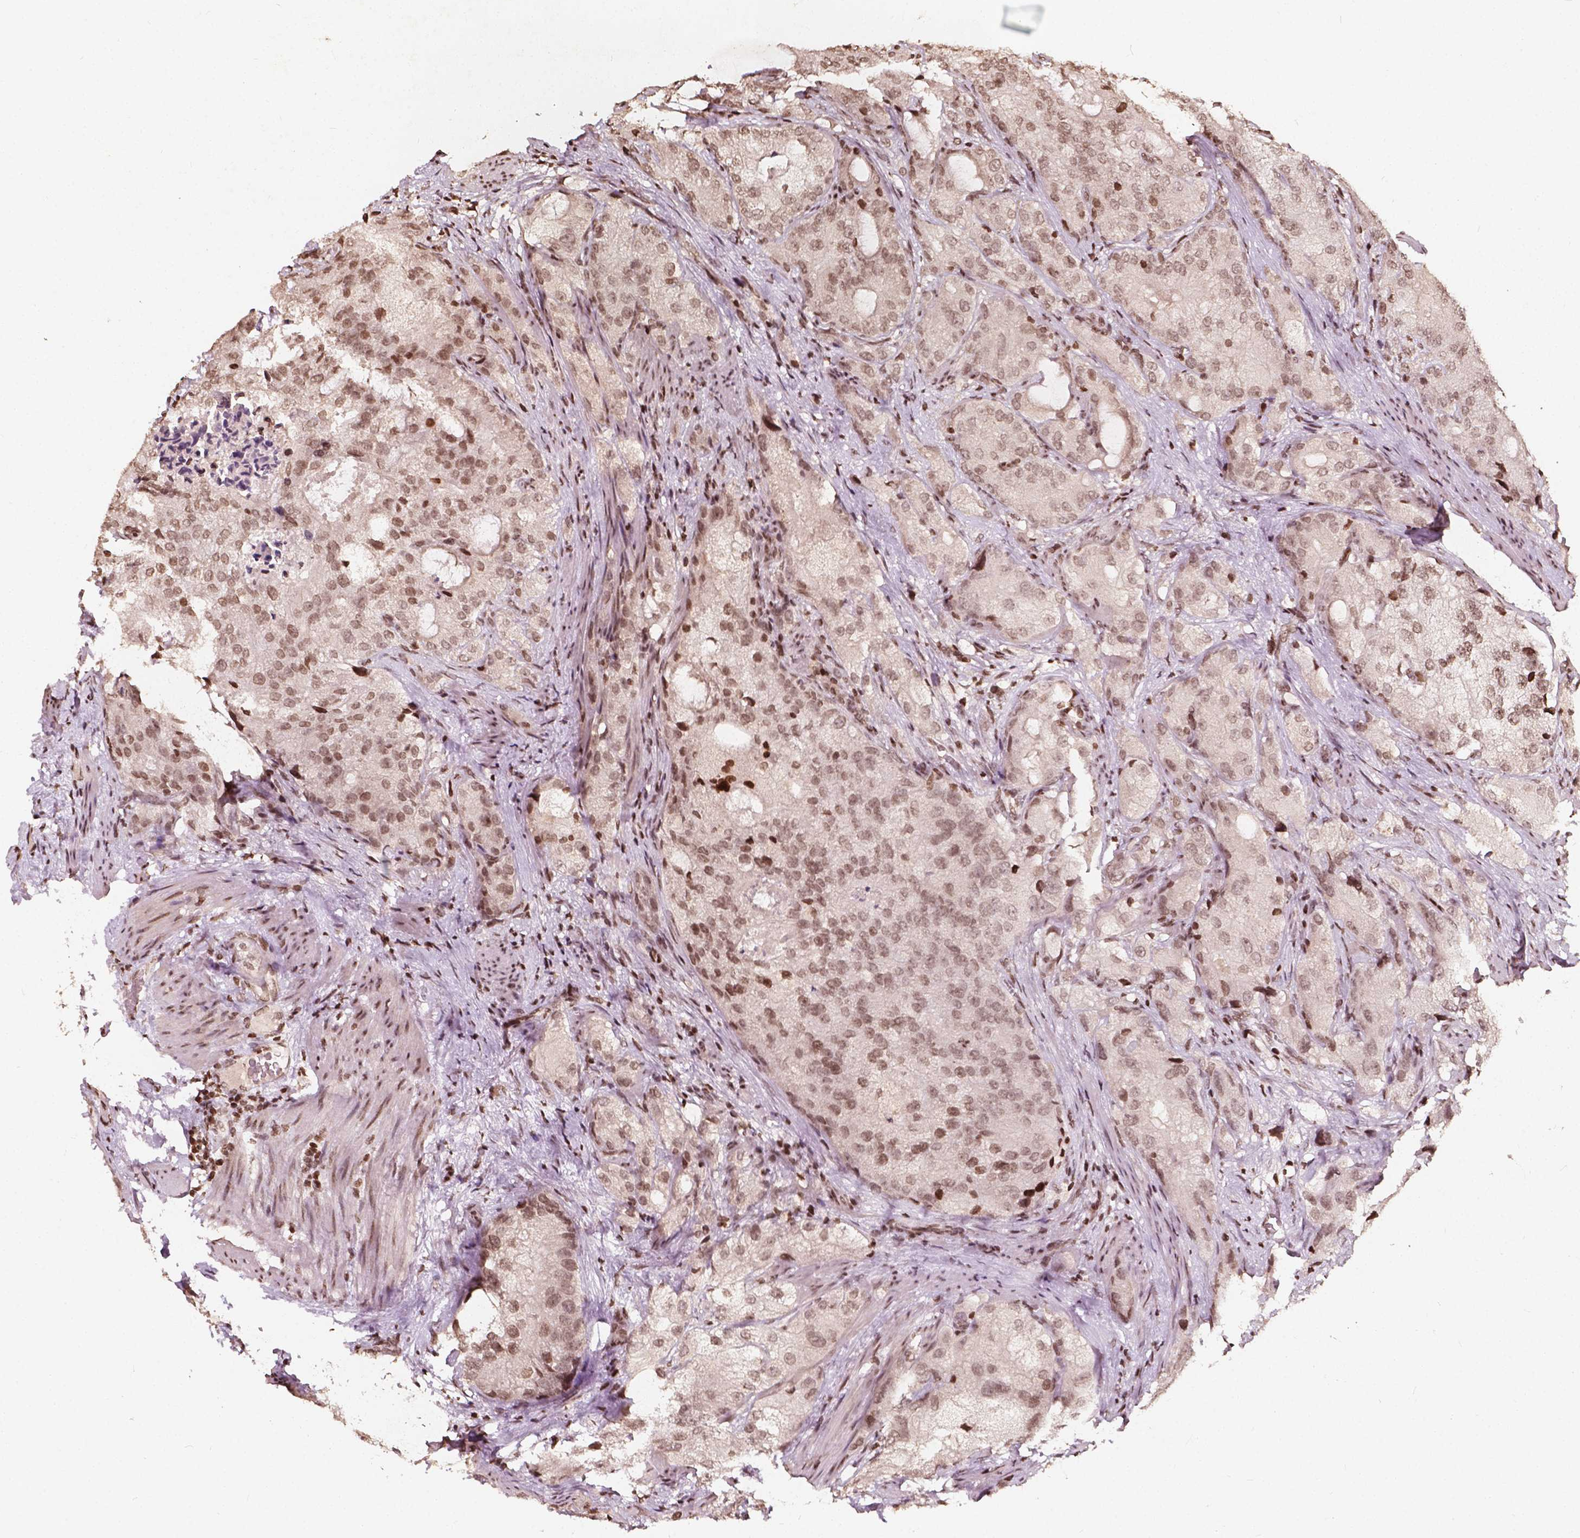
{"staining": {"intensity": "weak", "quantity": ">75%", "location": "nuclear"}, "tissue": "prostate cancer", "cell_type": "Tumor cells", "image_type": "cancer", "snomed": [{"axis": "morphology", "description": "Adenocarcinoma, High grade"}, {"axis": "topography", "description": "Prostate"}], "caption": "Immunohistochemical staining of high-grade adenocarcinoma (prostate) reveals low levels of weak nuclear expression in approximately >75% of tumor cells.", "gene": "H3C14", "patient": {"sex": "male", "age": 70}}